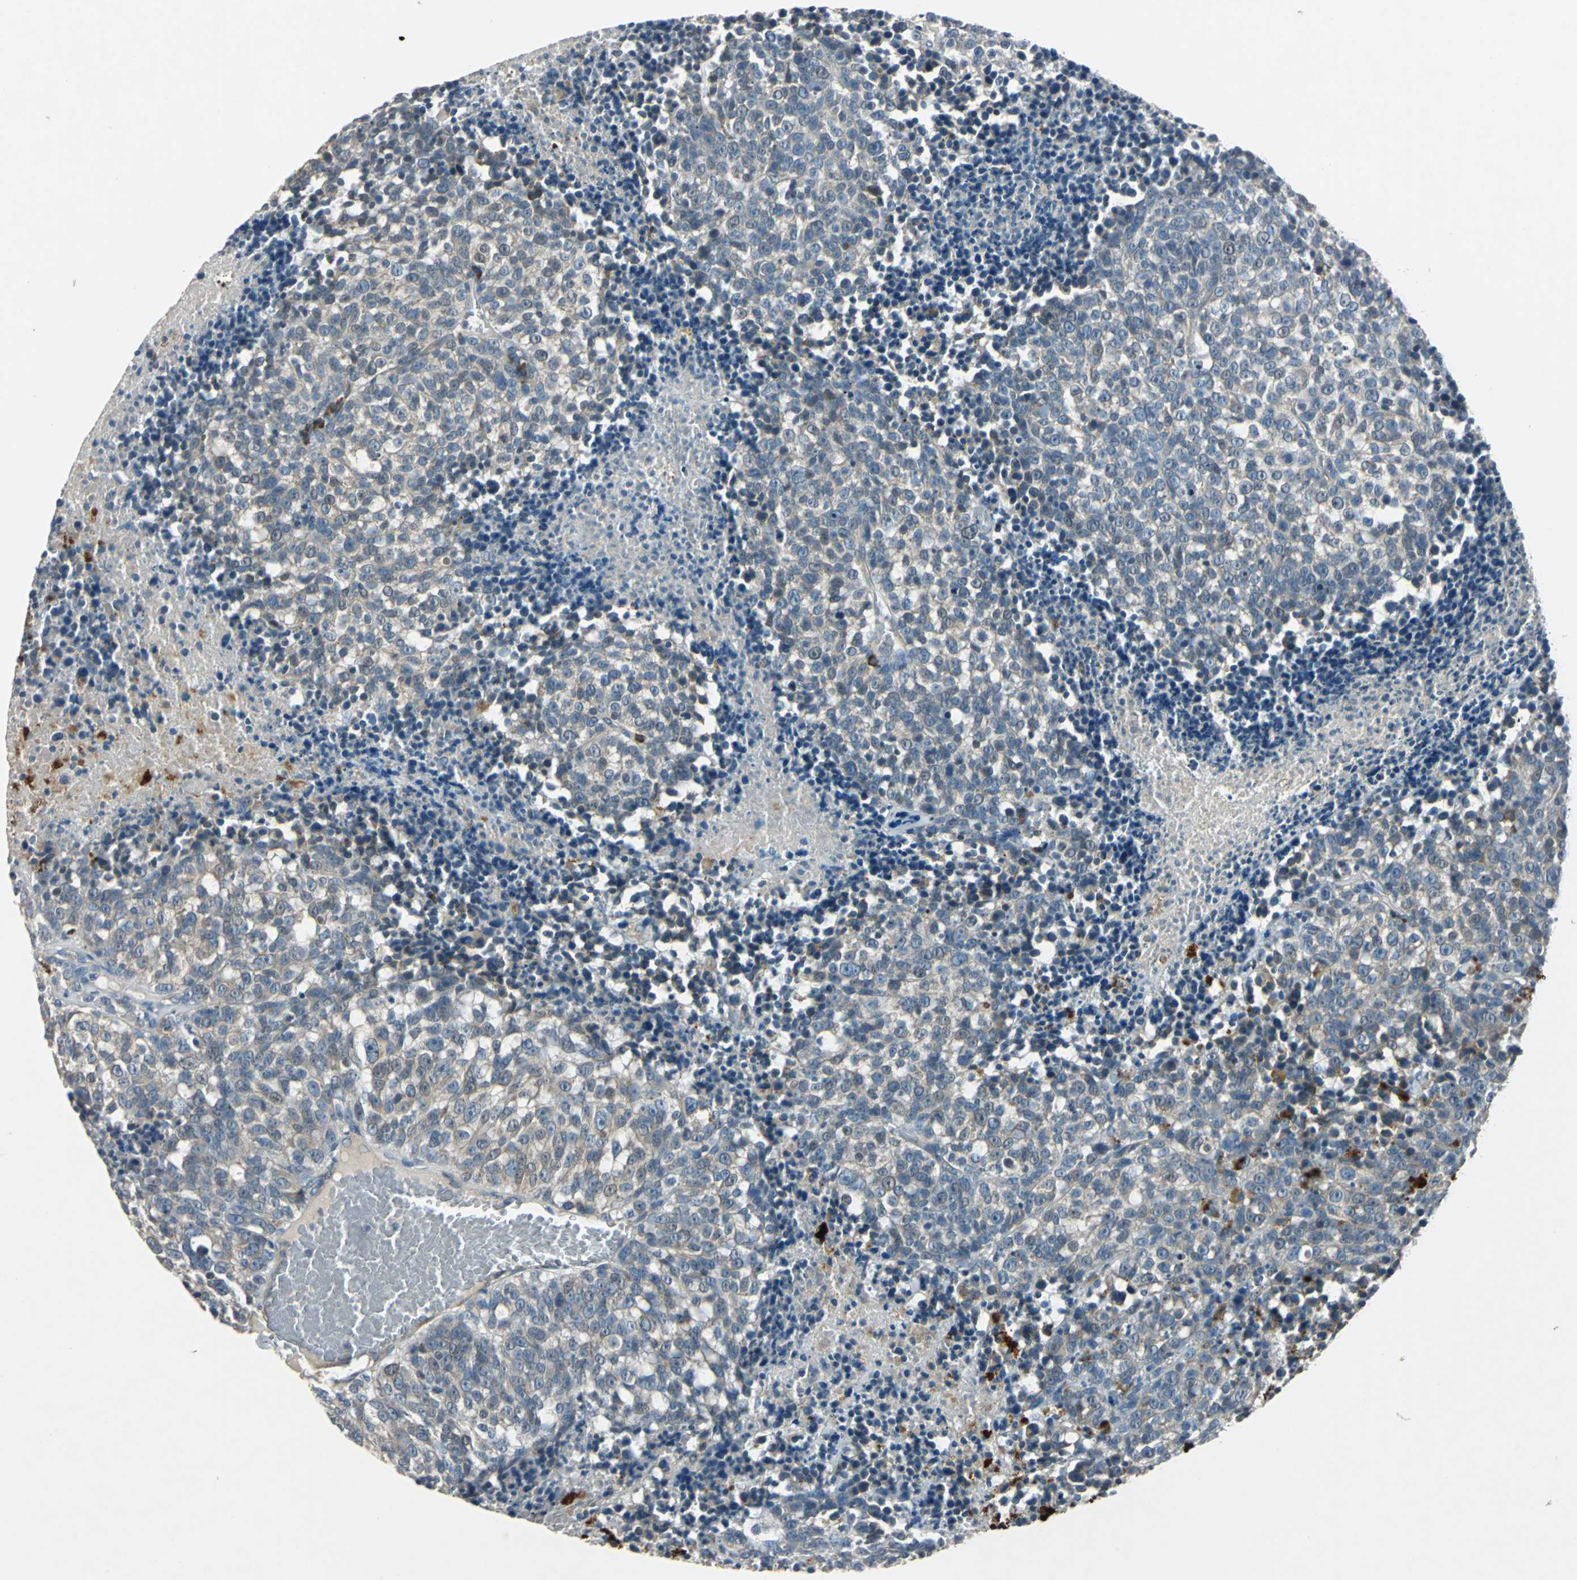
{"staining": {"intensity": "negative", "quantity": "none", "location": "none"}, "tissue": "melanoma", "cell_type": "Tumor cells", "image_type": "cancer", "snomed": [{"axis": "morphology", "description": "Malignant melanoma, Metastatic site"}, {"axis": "topography", "description": "Cerebral cortex"}], "caption": "IHC of human melanoma demonstrates no staining in tumor cells. The staining was performed using DAB to visualize the protein expression in brown, while the nuclei were stained in blue with hematoxylin (Magnification: 20x).", "gene": "SLC2A13", "patient": {"sex": "female", "age": 52}}